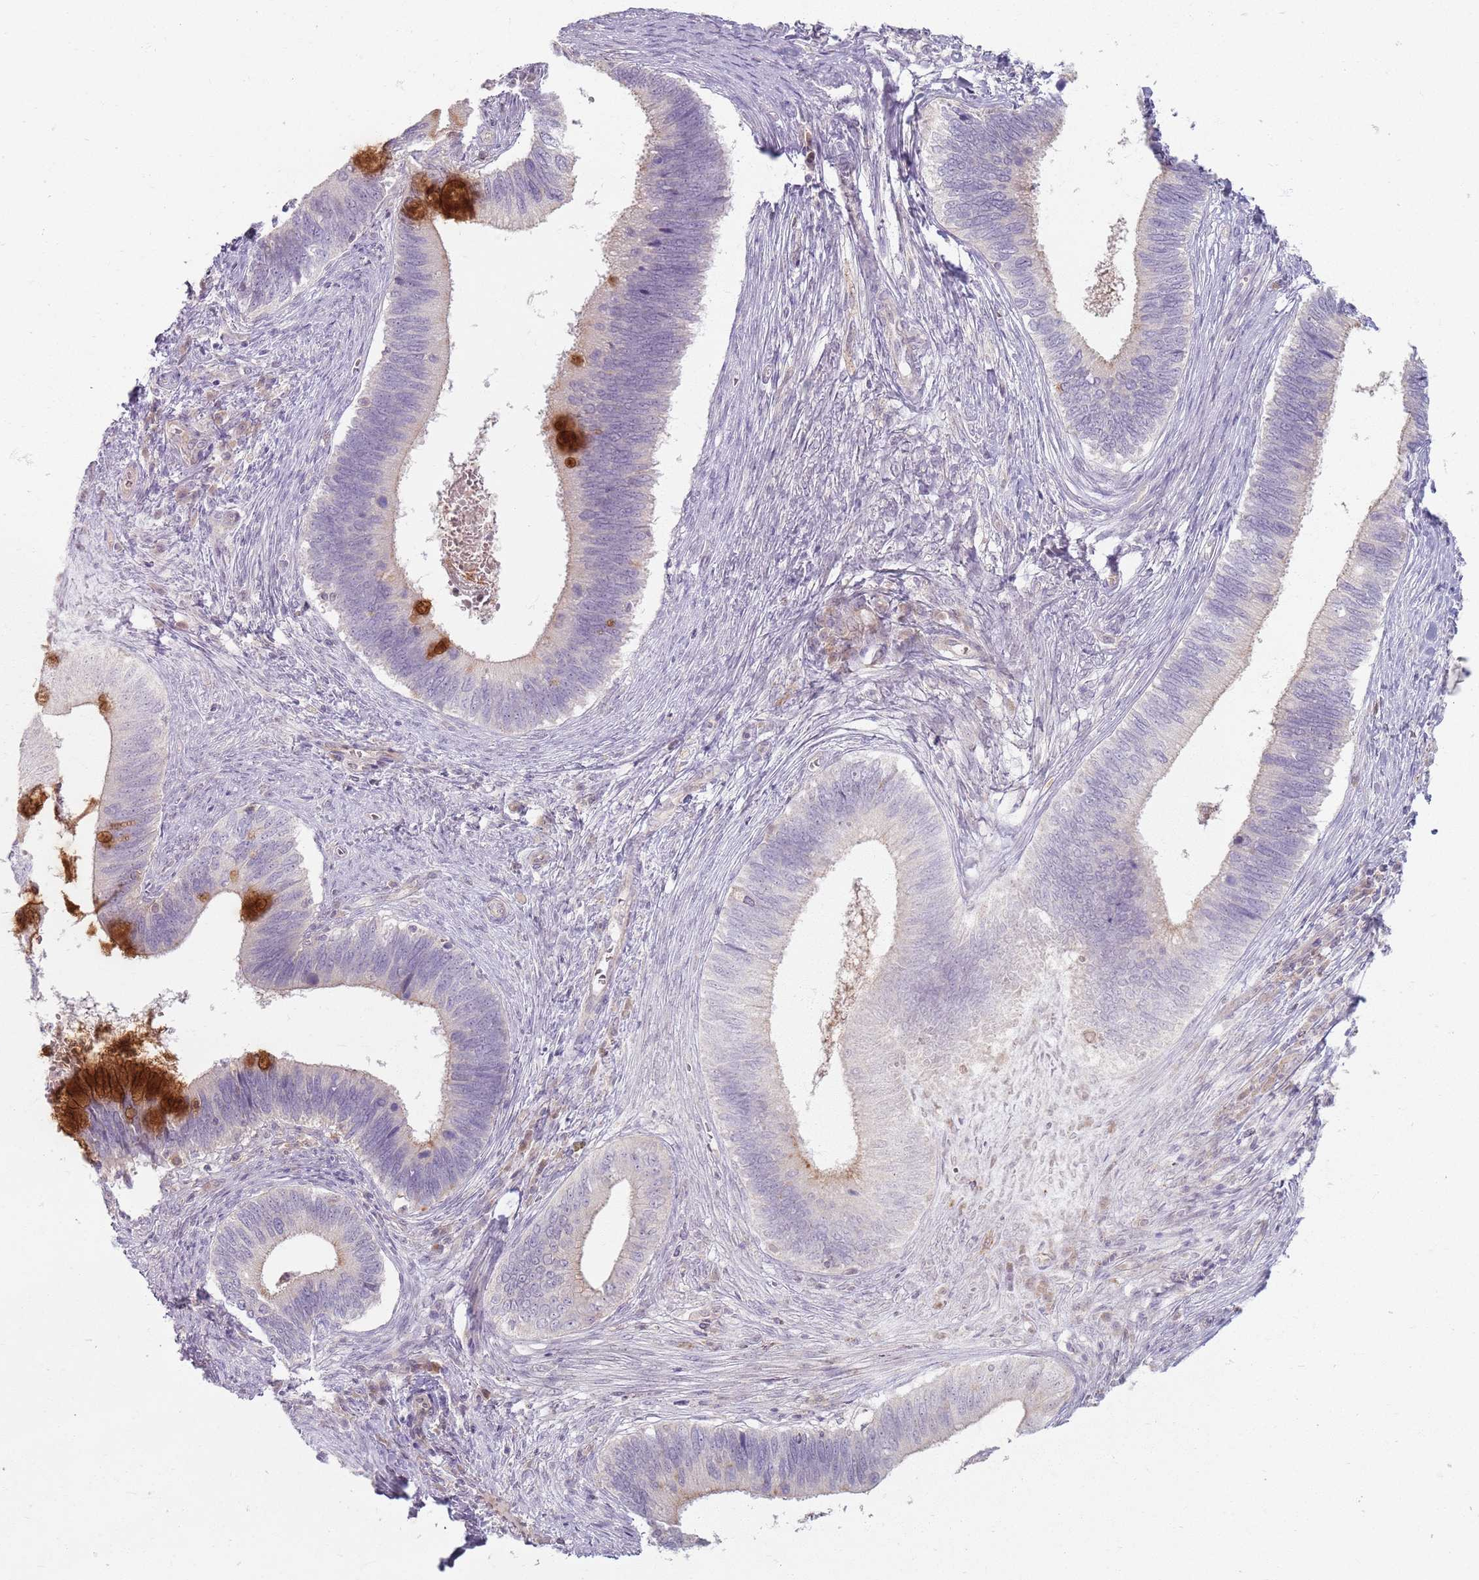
{"staining": {"intensity": "strong", "quantity": "<25%", "location": "cytoplasmic/membranous"}, "tissue": "cervical cancer", "cell_type": "Tumor cells", "image_type": "cancer", "snomed": [{"axis": "morphology", "description": "Adenocarcinoma, NOS"}, {"axis": "topography", "description": "Cervix"}], "caption": "A photomicrograph of human cervical cancer stained for a protein displays strong cytoplasmic/membranous brown staining in tumor cells.", "gene": "ZDHHC2", "patient": {"sex": "female", "age": 42}}